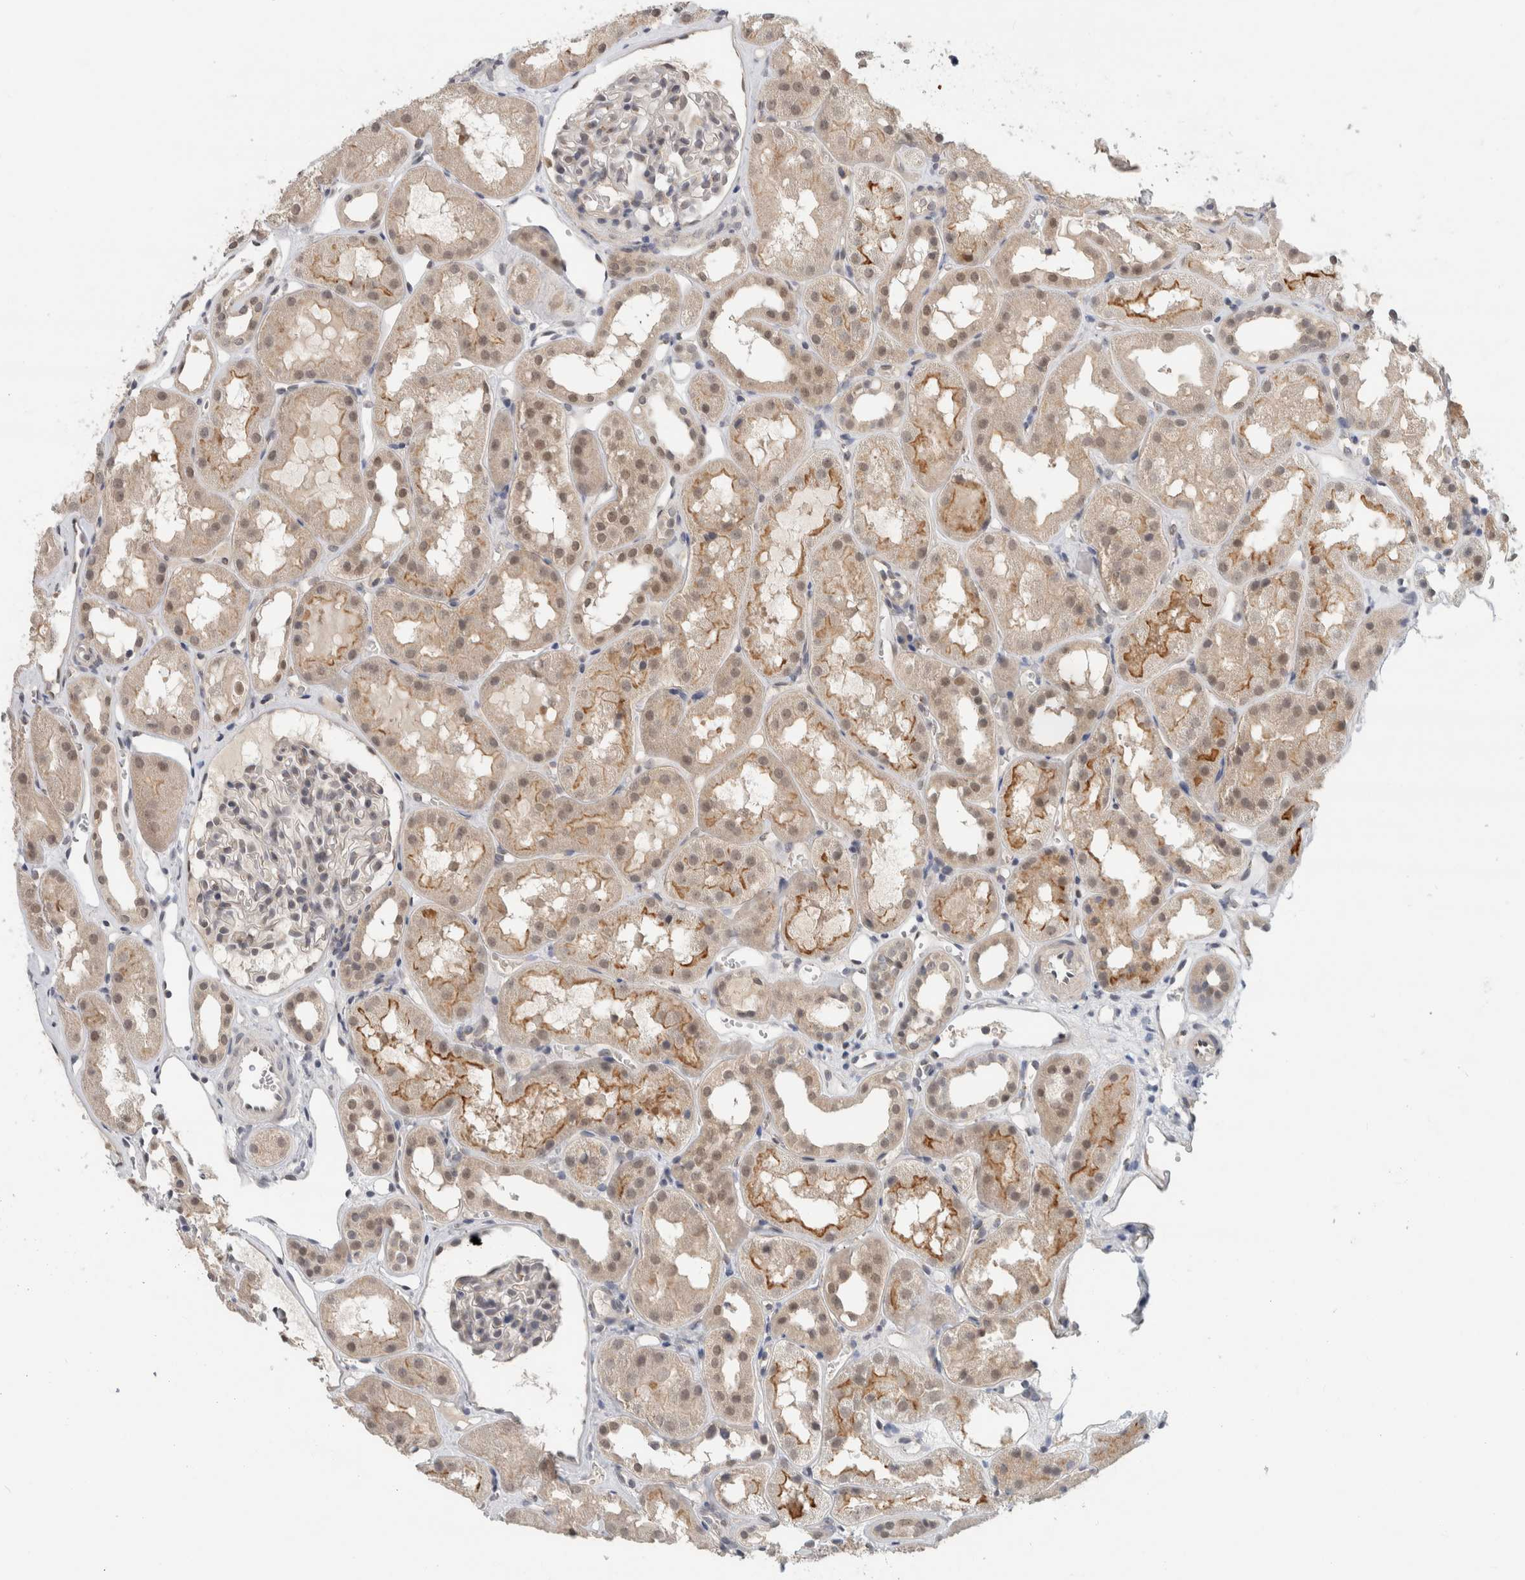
{"staining": {"intensity": "weak", "quantity": "<25%", "location": "nuclear"}, "tissue": "kidney", "cell_type": "Cells in glomeruli", "image_type": "normal", "snomed": [{"axis": "morphology", "description": "Normal tissue, NOS"}, {"axis": "topography", "description": "Kidney"}], "caption": "This is a micrograph of immunohistochemistry staining of unremarkable kidney, which shows no expression in cells in glomeruli.", "gene": "EIF4G3", "patient": {"sex": "male", "age": 16}}